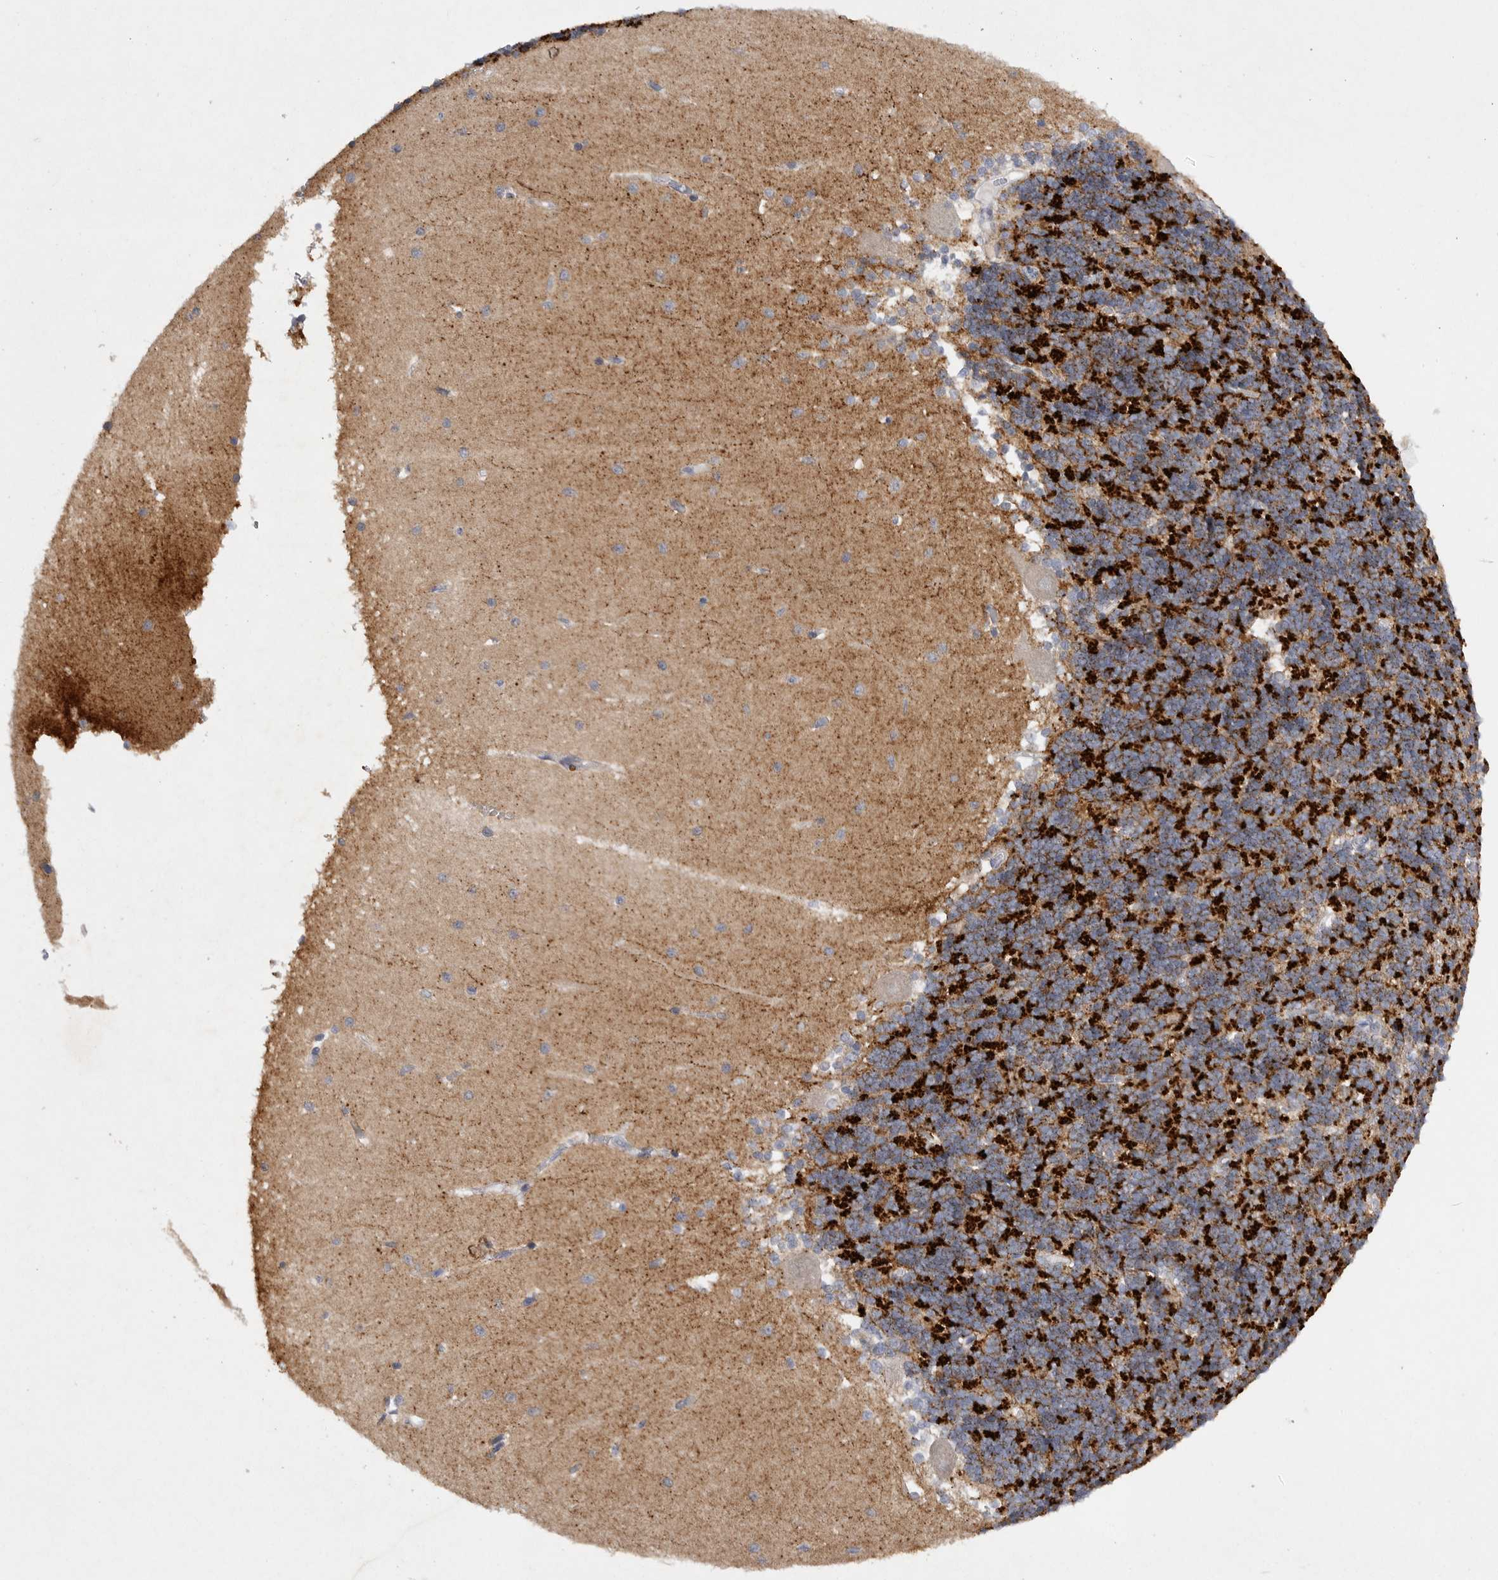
{"staining": {"intensity": "strong", "quantity": "25%-75%", "location": "cytoplasmic/membranous"}, "tissue": "cerebellum", "cell_type": "Cells in granular layer", "image_type": "normal", "snomed": [{"axis": "morphology", "description": "Normal tissue, NOS"}, {"axis": "topography", "description": "Cerebellum"}], "caption": "A high amount of strong cytoplasmic/membranous staining is identified in about 25%-75% of cells in granular layer in benign cerebellum. The staining was performed using DAB to visualize the protein expression in brown, while the nuclei were stained in blue with hematoxylin (Magnification: 20x).", "gene": "EDEM3", "patient": {"sex": "male", "age": 37}}